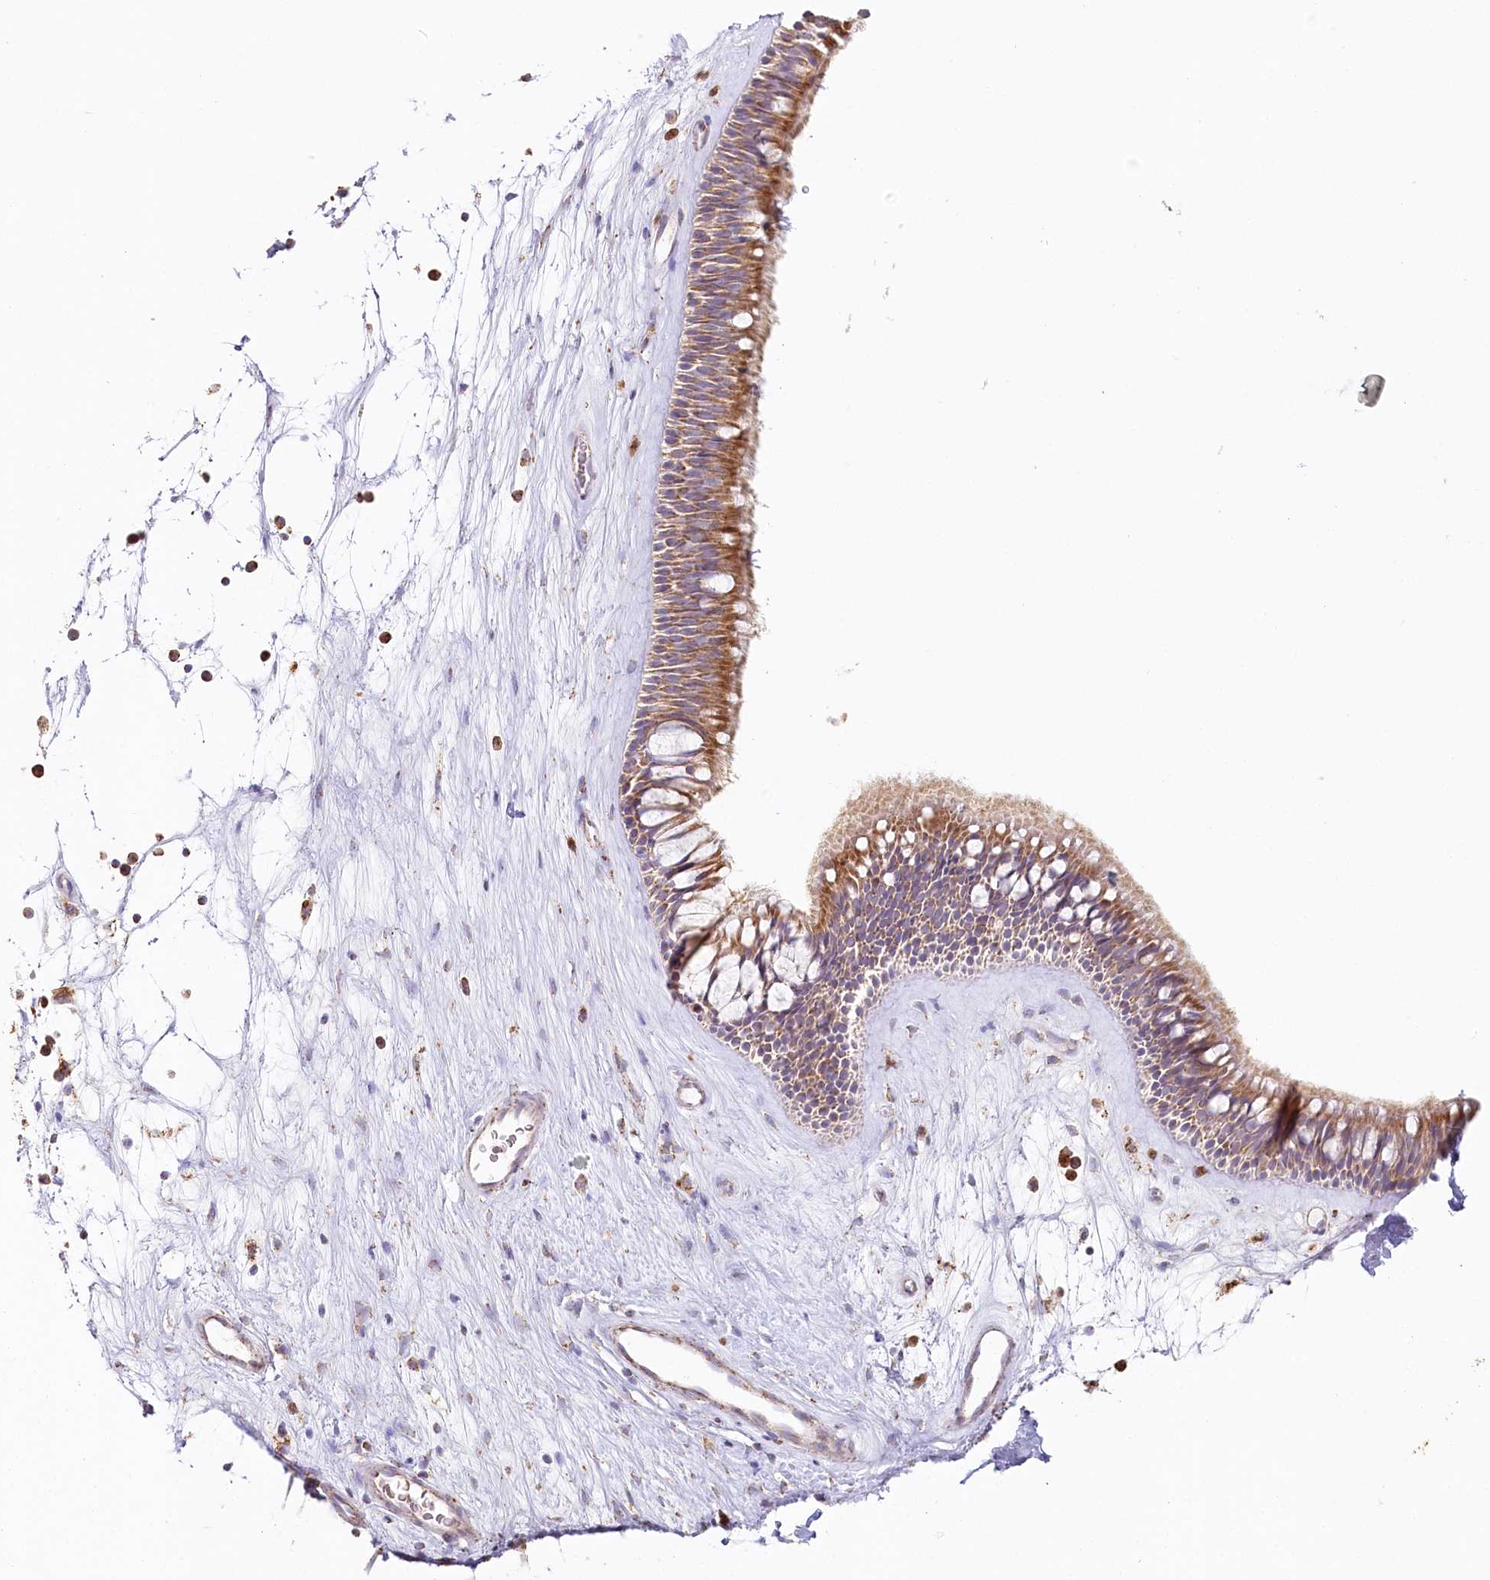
{"staining": {"intensity": "moderate", "quantity": ">75%", "location": "cytoplasmic/membranous"}, "tissue": "nasopharynx", "cell_type": "Respiratory epithelial cells", "image_type": "normal", "snomed": [{"axis": "morphology", "description": "Normal tissue, NOS"}, {"axis": "topography", "description": "Nasopharynx"}], "caption": "The micrograph displays a brown stain indicating the presence of a protein in the cytoplasmic/membranous of respiratory epithelial cells in nasopharynx.", "gene": "MMP25", "patient": {"sex": "male", "age": 64}}